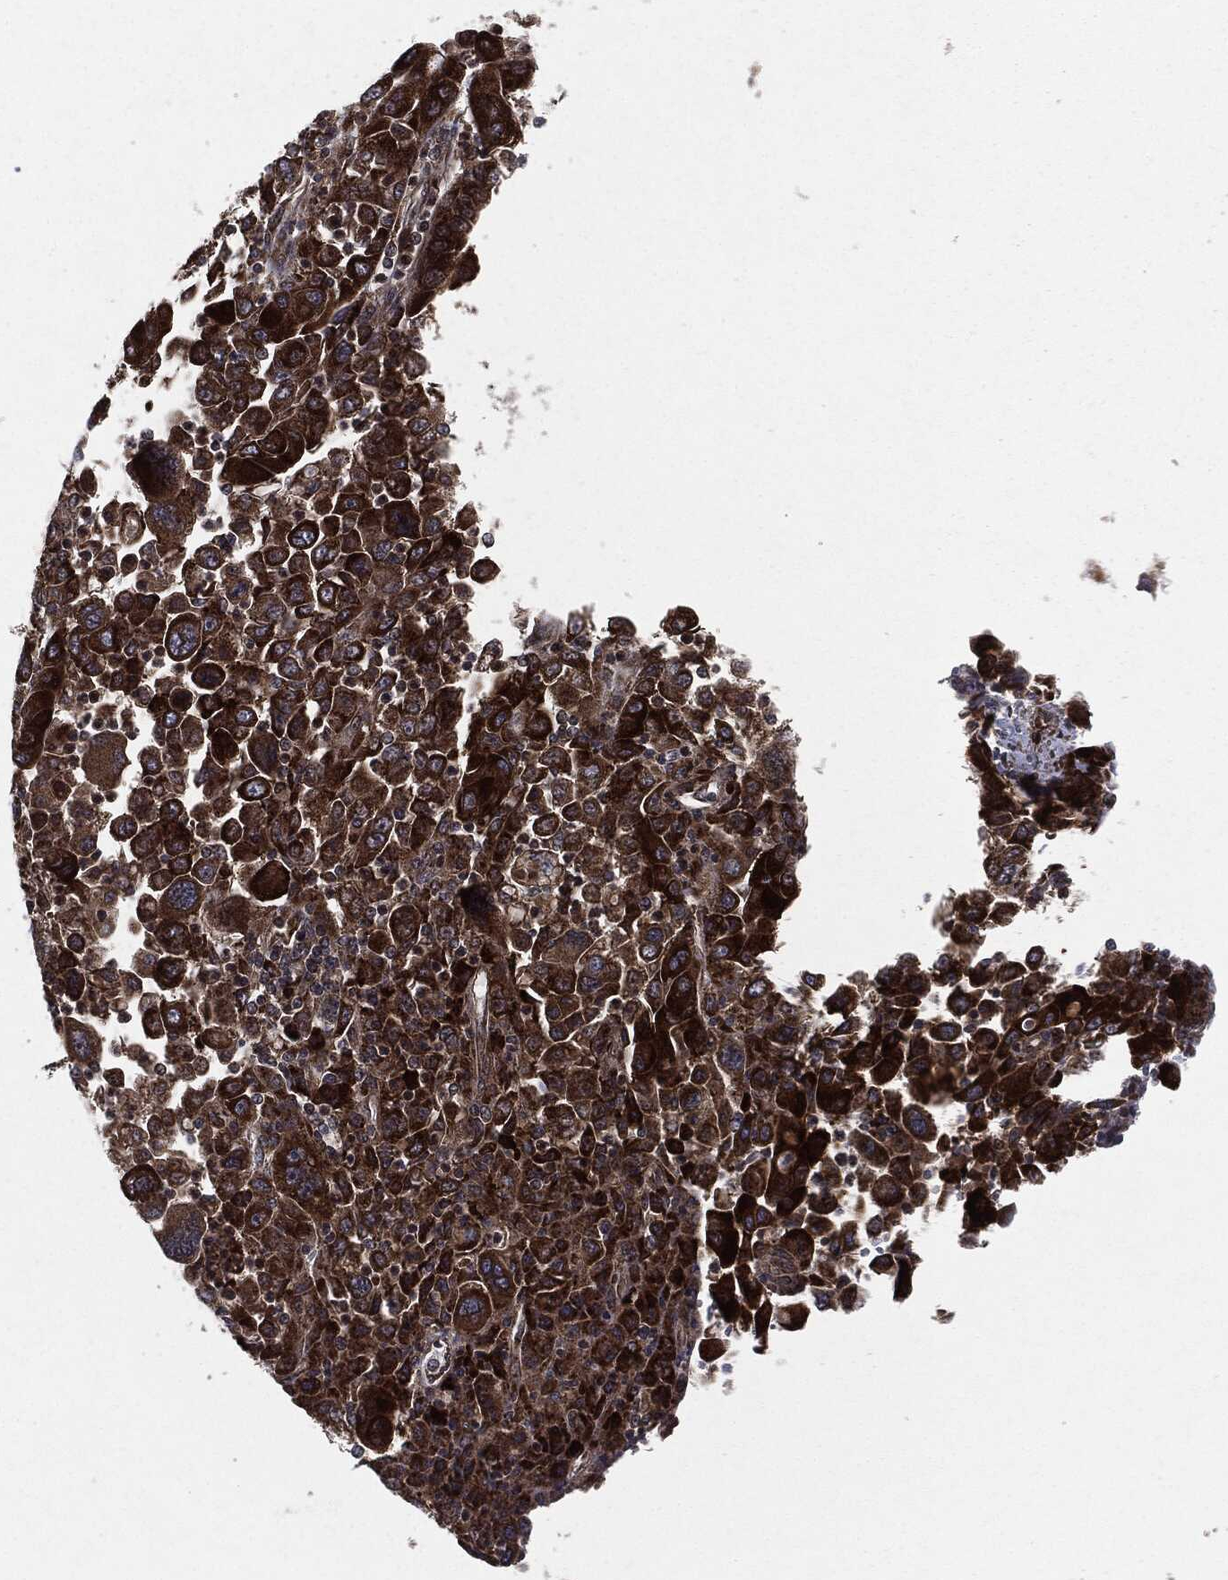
{"staining": {"intensity": "strong", "quantity": "25%-75%", "location": "cytoplasmic/membranous"}, "tissue": "stomach cancer", "cell_type": "Tumor cells", "image_type": "cancer", "snomed": [{"axis": "morphology", "description": "Adenocarcinoma, NOS"}, {"axis": "topography", "description": "Stomach"}], "caption": "Human stomach cancer (adenocarcinoma) stained with a brown dye displays strong cytoplasmic/membranous positive expression in about 25%-75% of tumor cells.", "gene": "RAF1", "patient": {"sex": "male", "age": 56}}